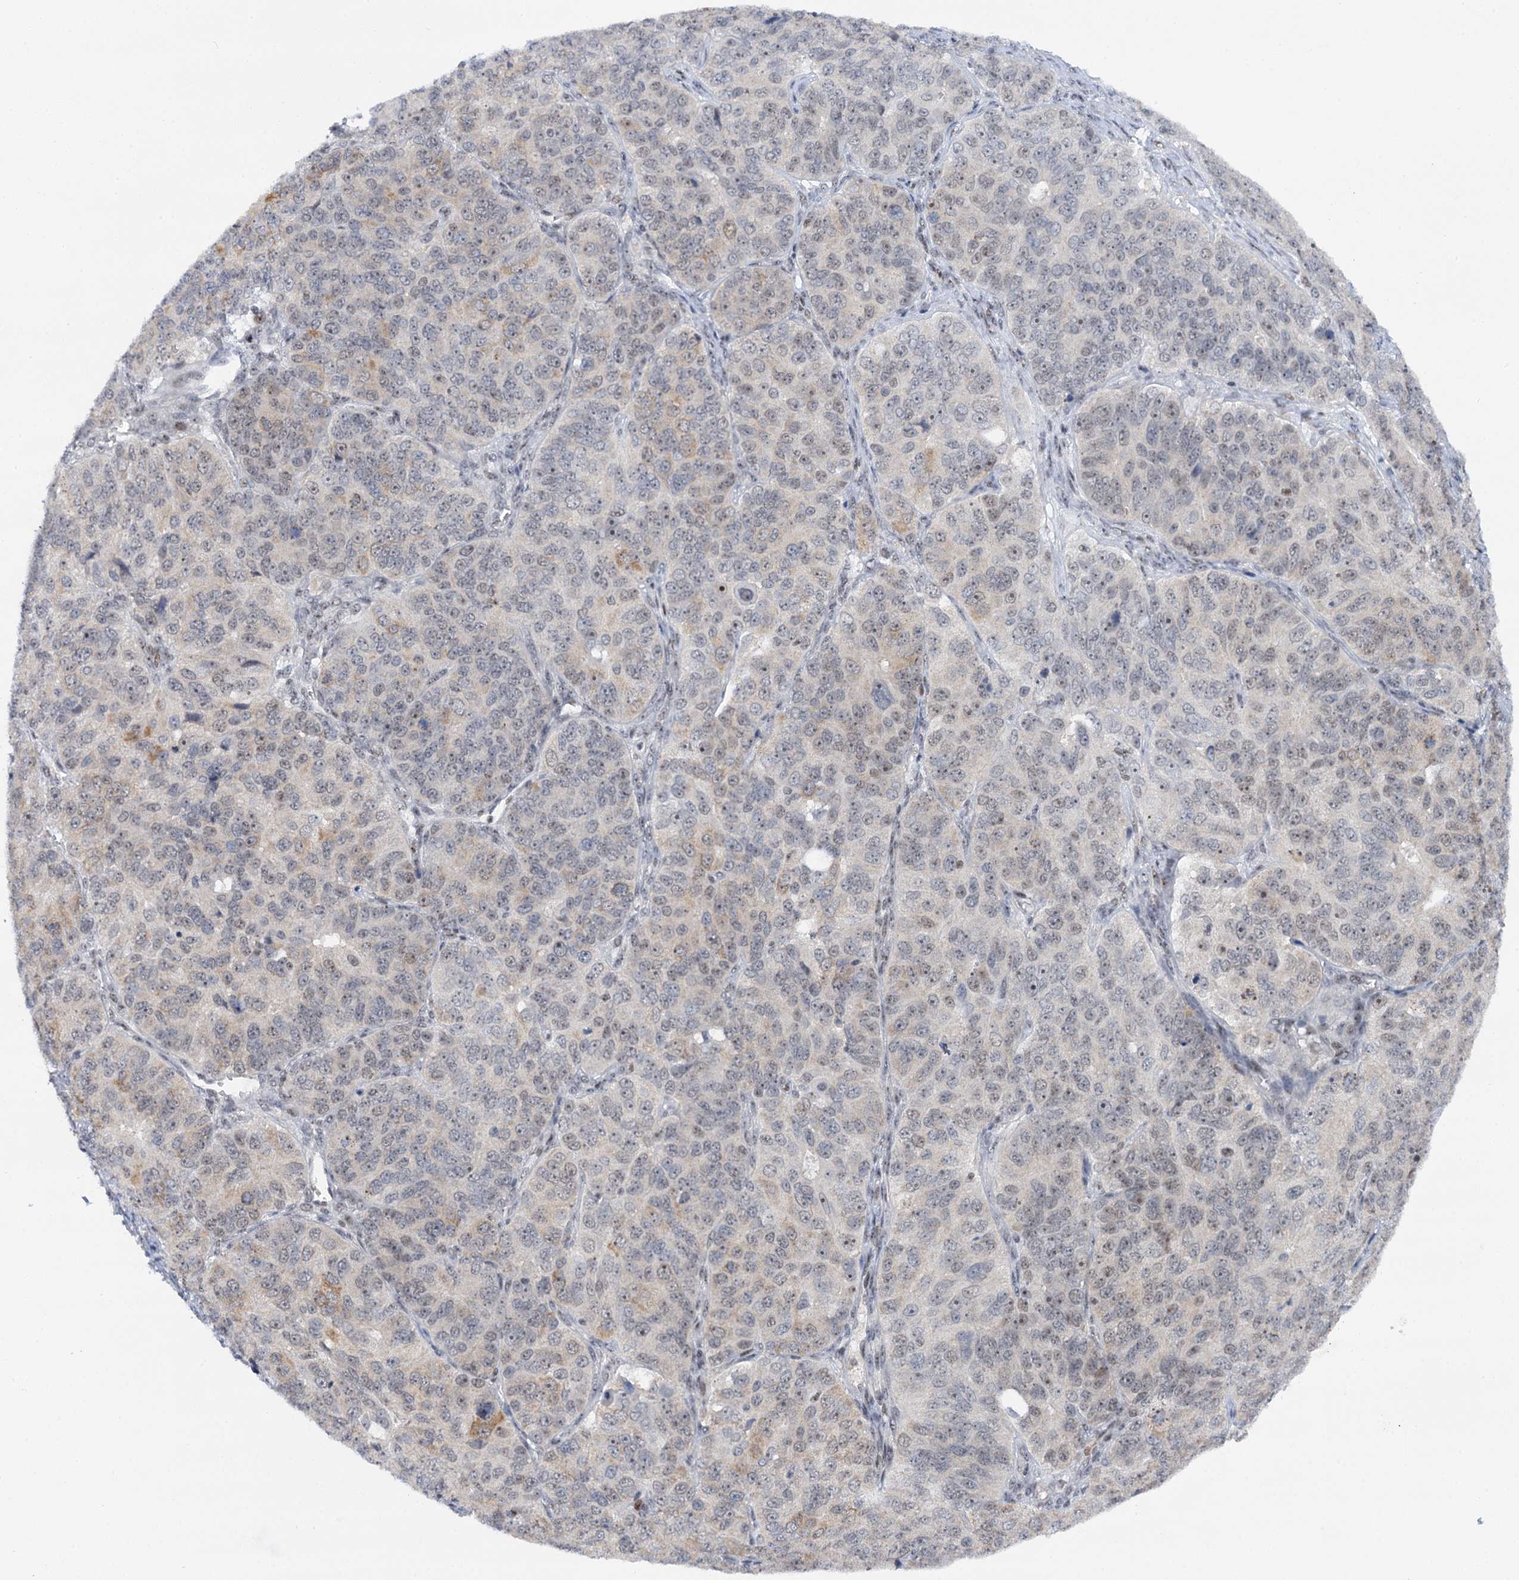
{"staining": {"intensity": "weak", "quantity": "<25%", "location": "nuclear"}, "tissue": "ovarian cancer", "cell_type": "Tumor cells", "image_type": "cancer", "snomed": [{"axis": "morphology", "description": "Carcinoma, endometroid"}, {"axis": "topography", "description": "Ovary"}], "caption": "Protein analysis of ovarian endometroid carcinoma demonstrates no significant positivity in tumor cells.", "gene": "BUD13", "patient": {"sex": "female", "age": 51}}